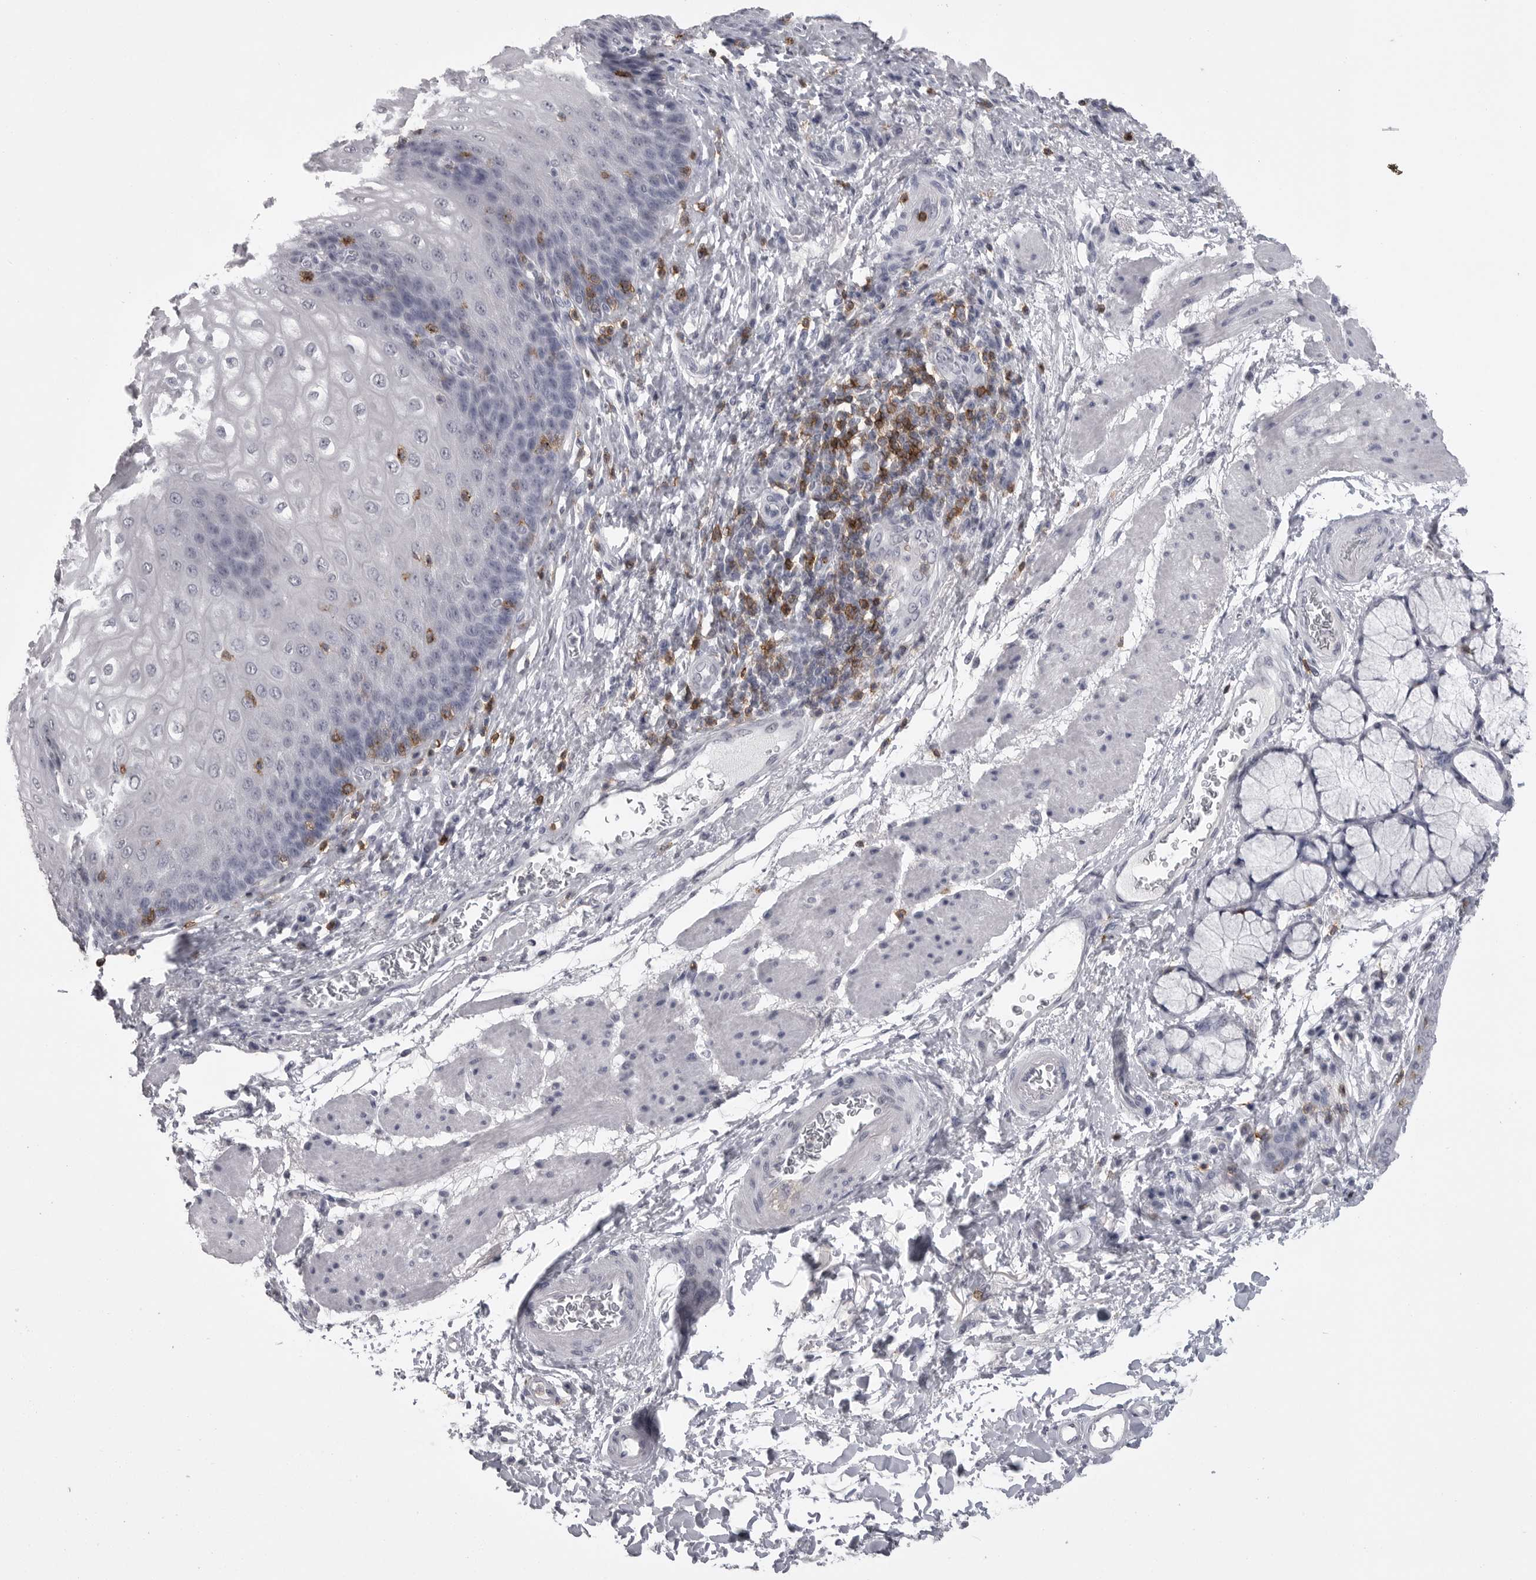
{"staining": {"intensity": "negative", "quantity": "none", "location": "none"}, "tissue": "esophagus", "cell_type": "Squamous epithelial cells", "image_type": "normal", "snomed": [{"axis": "morphology", "description": "Normal tissue, NOS"}, {"axis": "topography", "description": "Esophagus"}], "caption": "An image of human esophagus is negative for staining in squamous epithelial cells.", "gene": "ITGAL", "patient": {"sex": "male", "age": 54}}